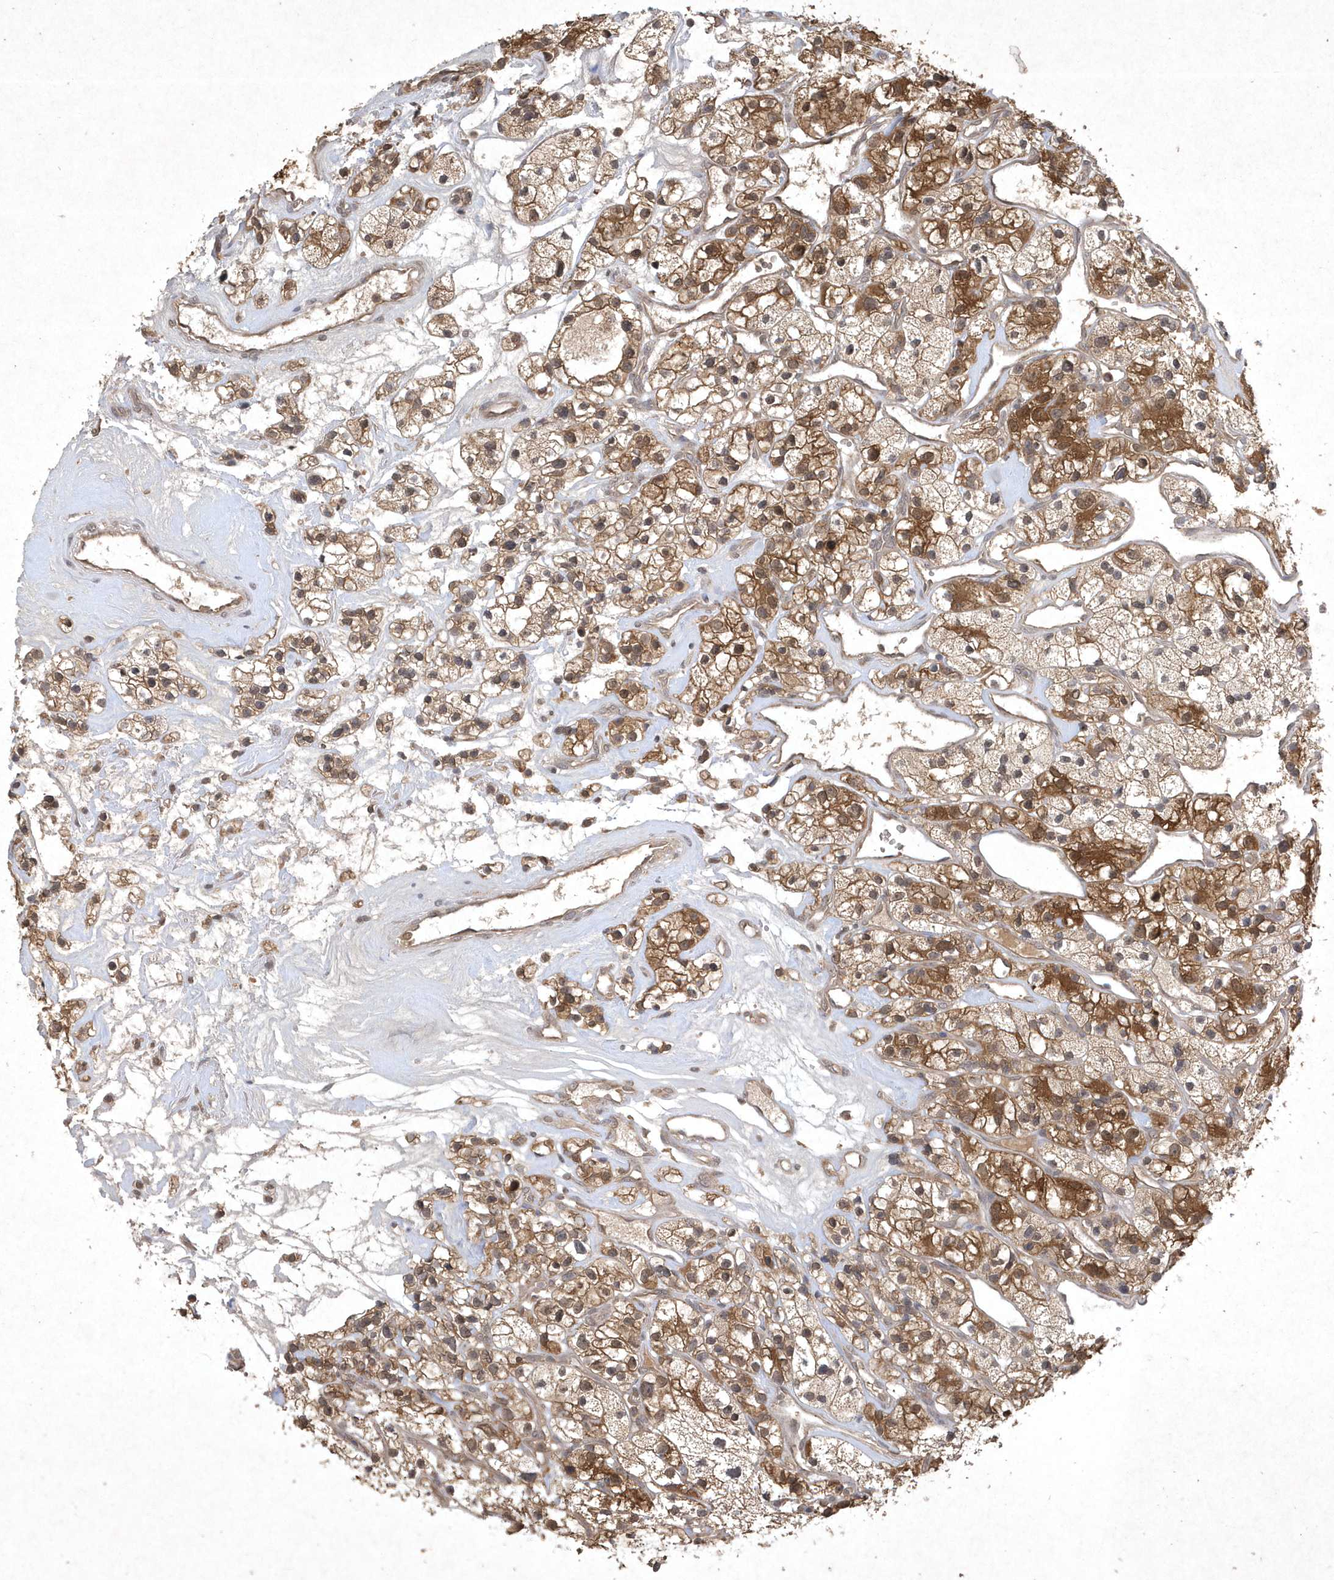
{"staining": {"intensity": "moderate", "quantity": ">75%", "location": "cytoplasmic/membranous"}, "tissue": "renal cancer", "cell_type": "Tumor cells", "image_type": "cancer", "snomed": [{"axis": "morphology", "description": "Adenocarcinoma, NOS"}, {"axis": "topography", "description": "Kidney"}], "caption": "Immunohistochemical staining of renal cancer shows moderate cytoplasmic/membranous protein positivity in about >75% of tumor cells. (DAB (3,3'-diaminobenzidine) = brown stain, brightfield microscopy at high magnification).", "gene": "AKR7A2", "patient": {"sex": "female", "age": 57}}